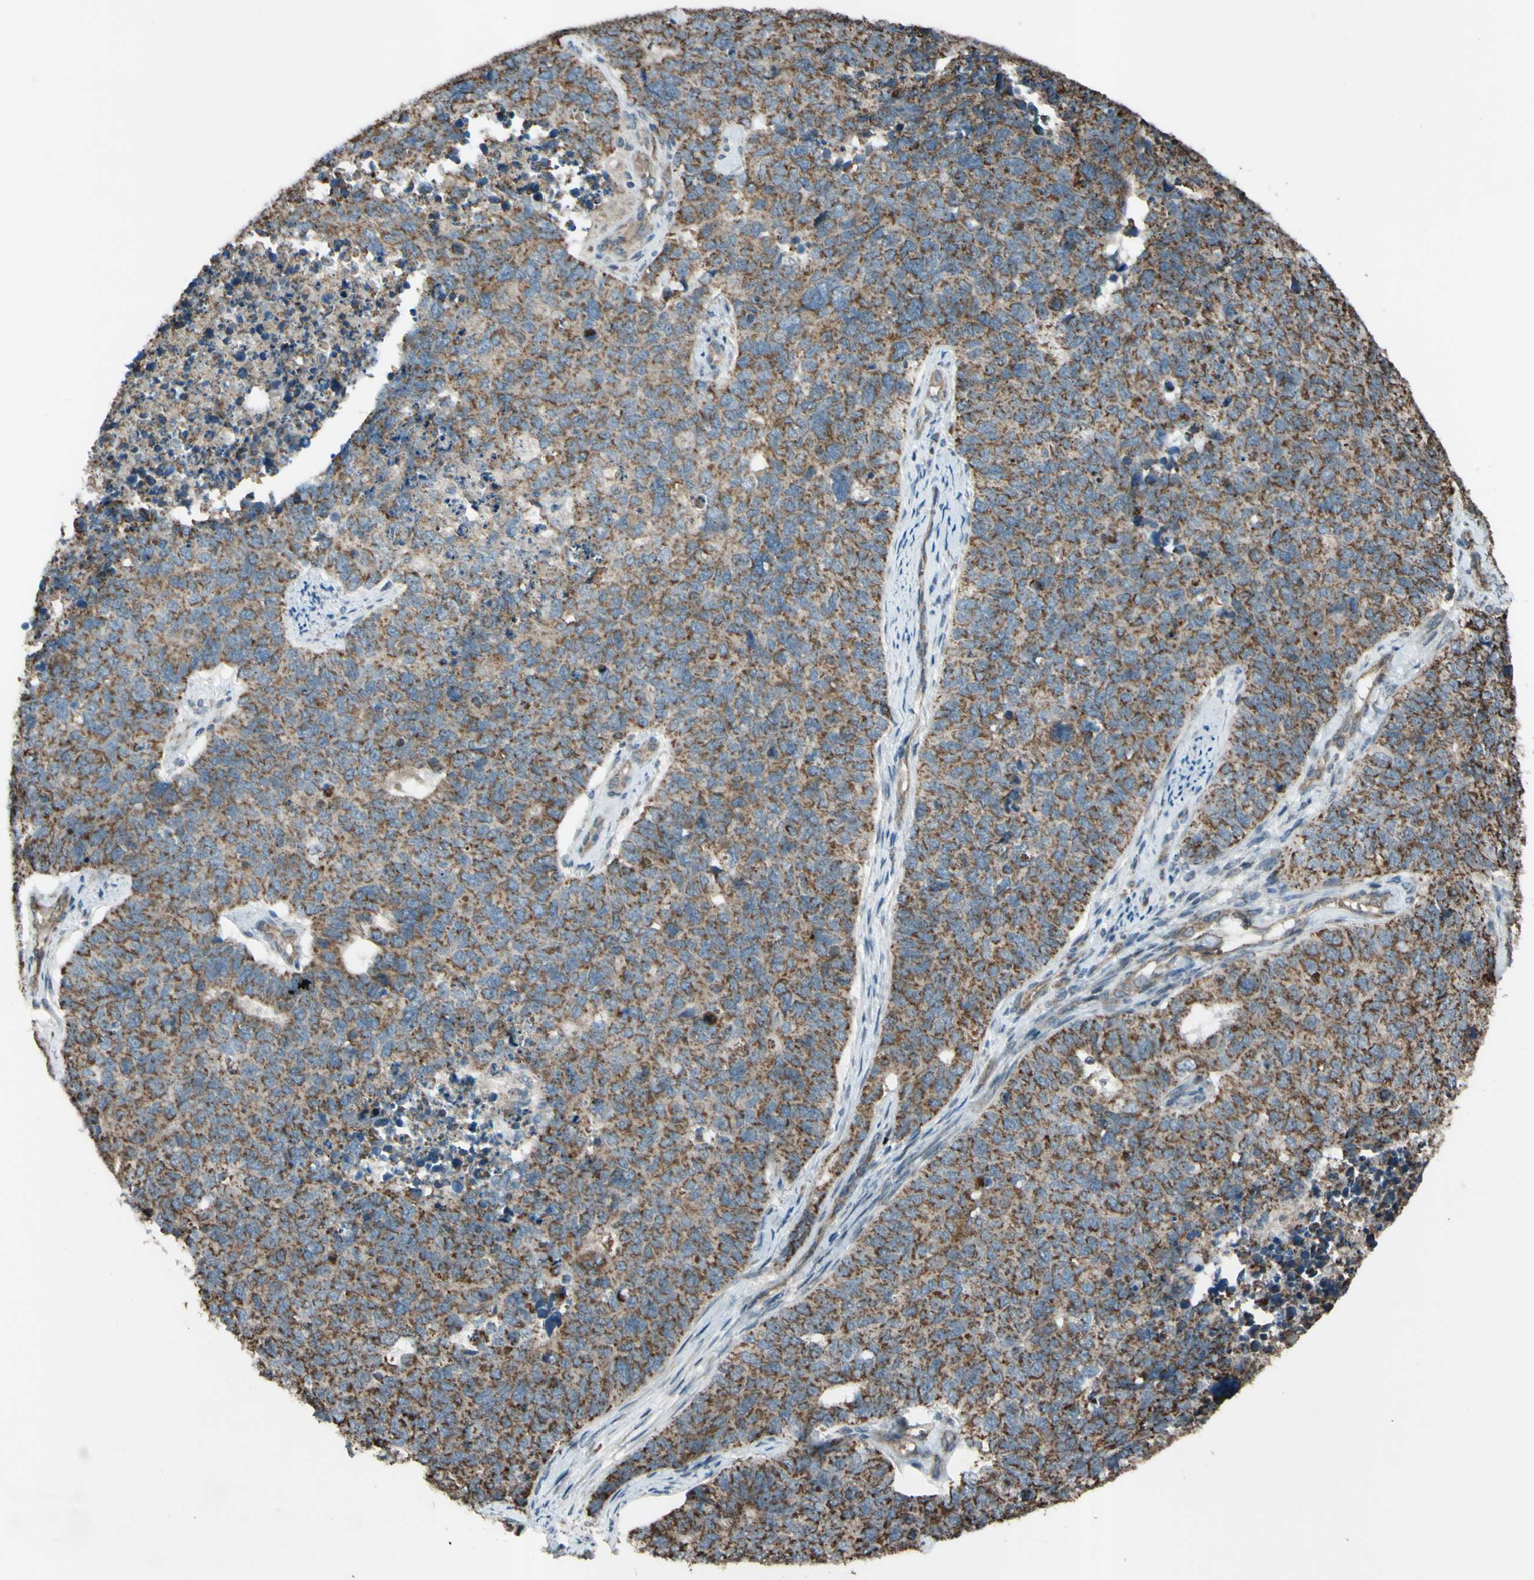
{"staining": {"intensity": "moderate", "quantity": ">75%", "location": "cytoplasmic/membranous"}, "tissue": "cervical cancer", "cell_type": "Tumor cells", "image_type": "cancer", "snomed": [{"axis": "morphology", "description": "Squamous cell carcinoma, NOS"}, {"axis": "topography", "description": "Cervix"}], "caption": "A brown stain shows moderate cytoplasmic/membranous positivity of a protein in human cervical squamous cell carcinoma tumor cells.", "gene": "ACOT8", "patient": {"sex": "female", "age": 63}}